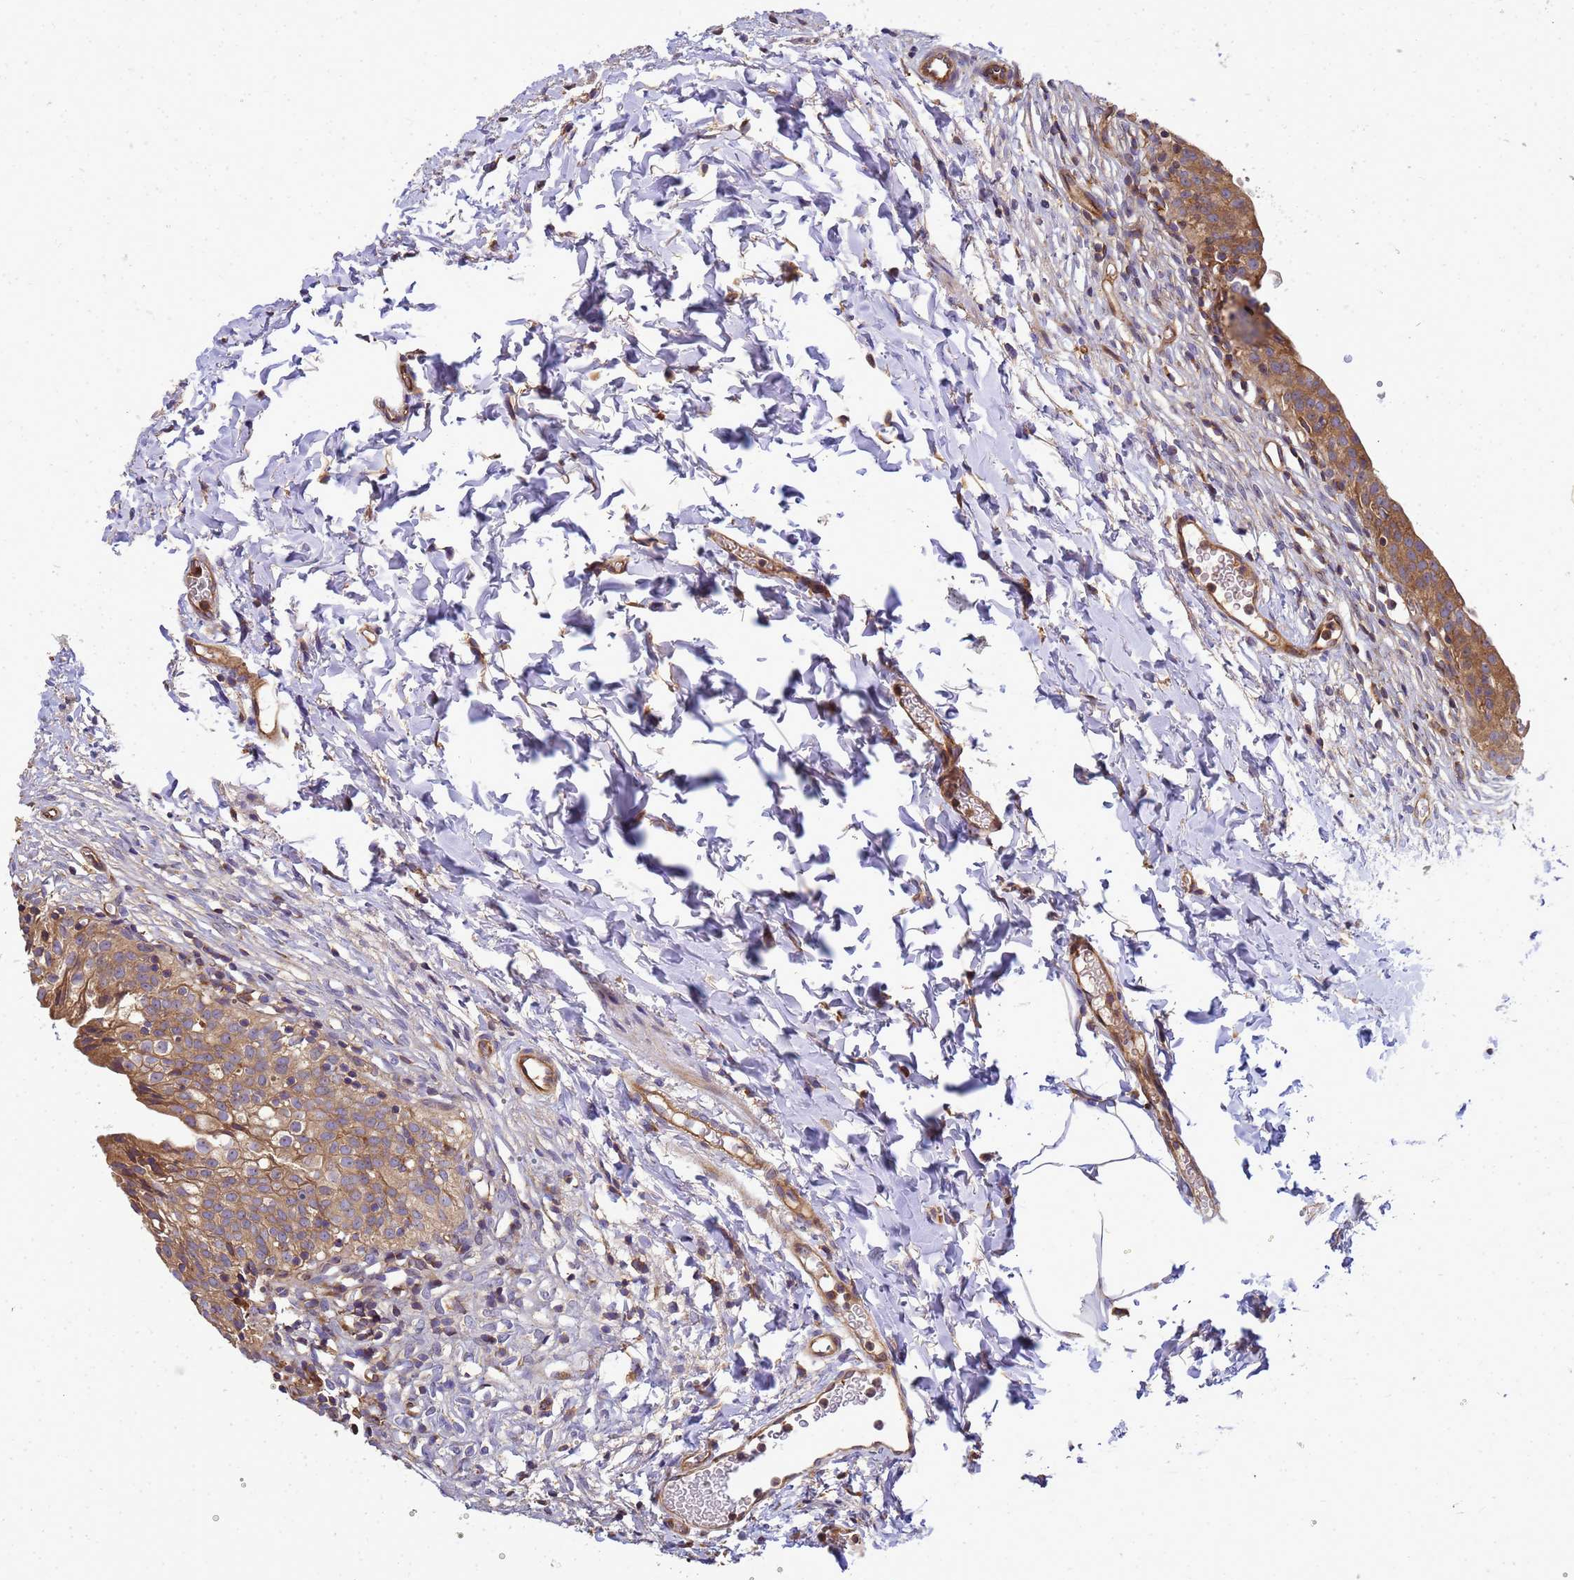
{"staining": {"intensity": "strong", "quantity": ">75%", "location": "cytoplasmic/membranous"}, "tissue": "urinary bladder", "cell_type": "Urothelial cells", "image_type": "normal", "snomed": [{"axis": "morphology", "description": "Normal tissue, NOS"}, {"axis": "topography", "description": "Urinary bladder"}], "caption": "Benign urinary bladder was stained to show a protein in brown. There is high levels of strong cytoplasmic/membranous staining in about >75% of urothelial cells. (DAB (3,3'-diaminobenzidine) = brown stain, brightfield microscopy at high magnification).", "gene": "BECN1", "patient": {"sex": "male", "age": 55}}